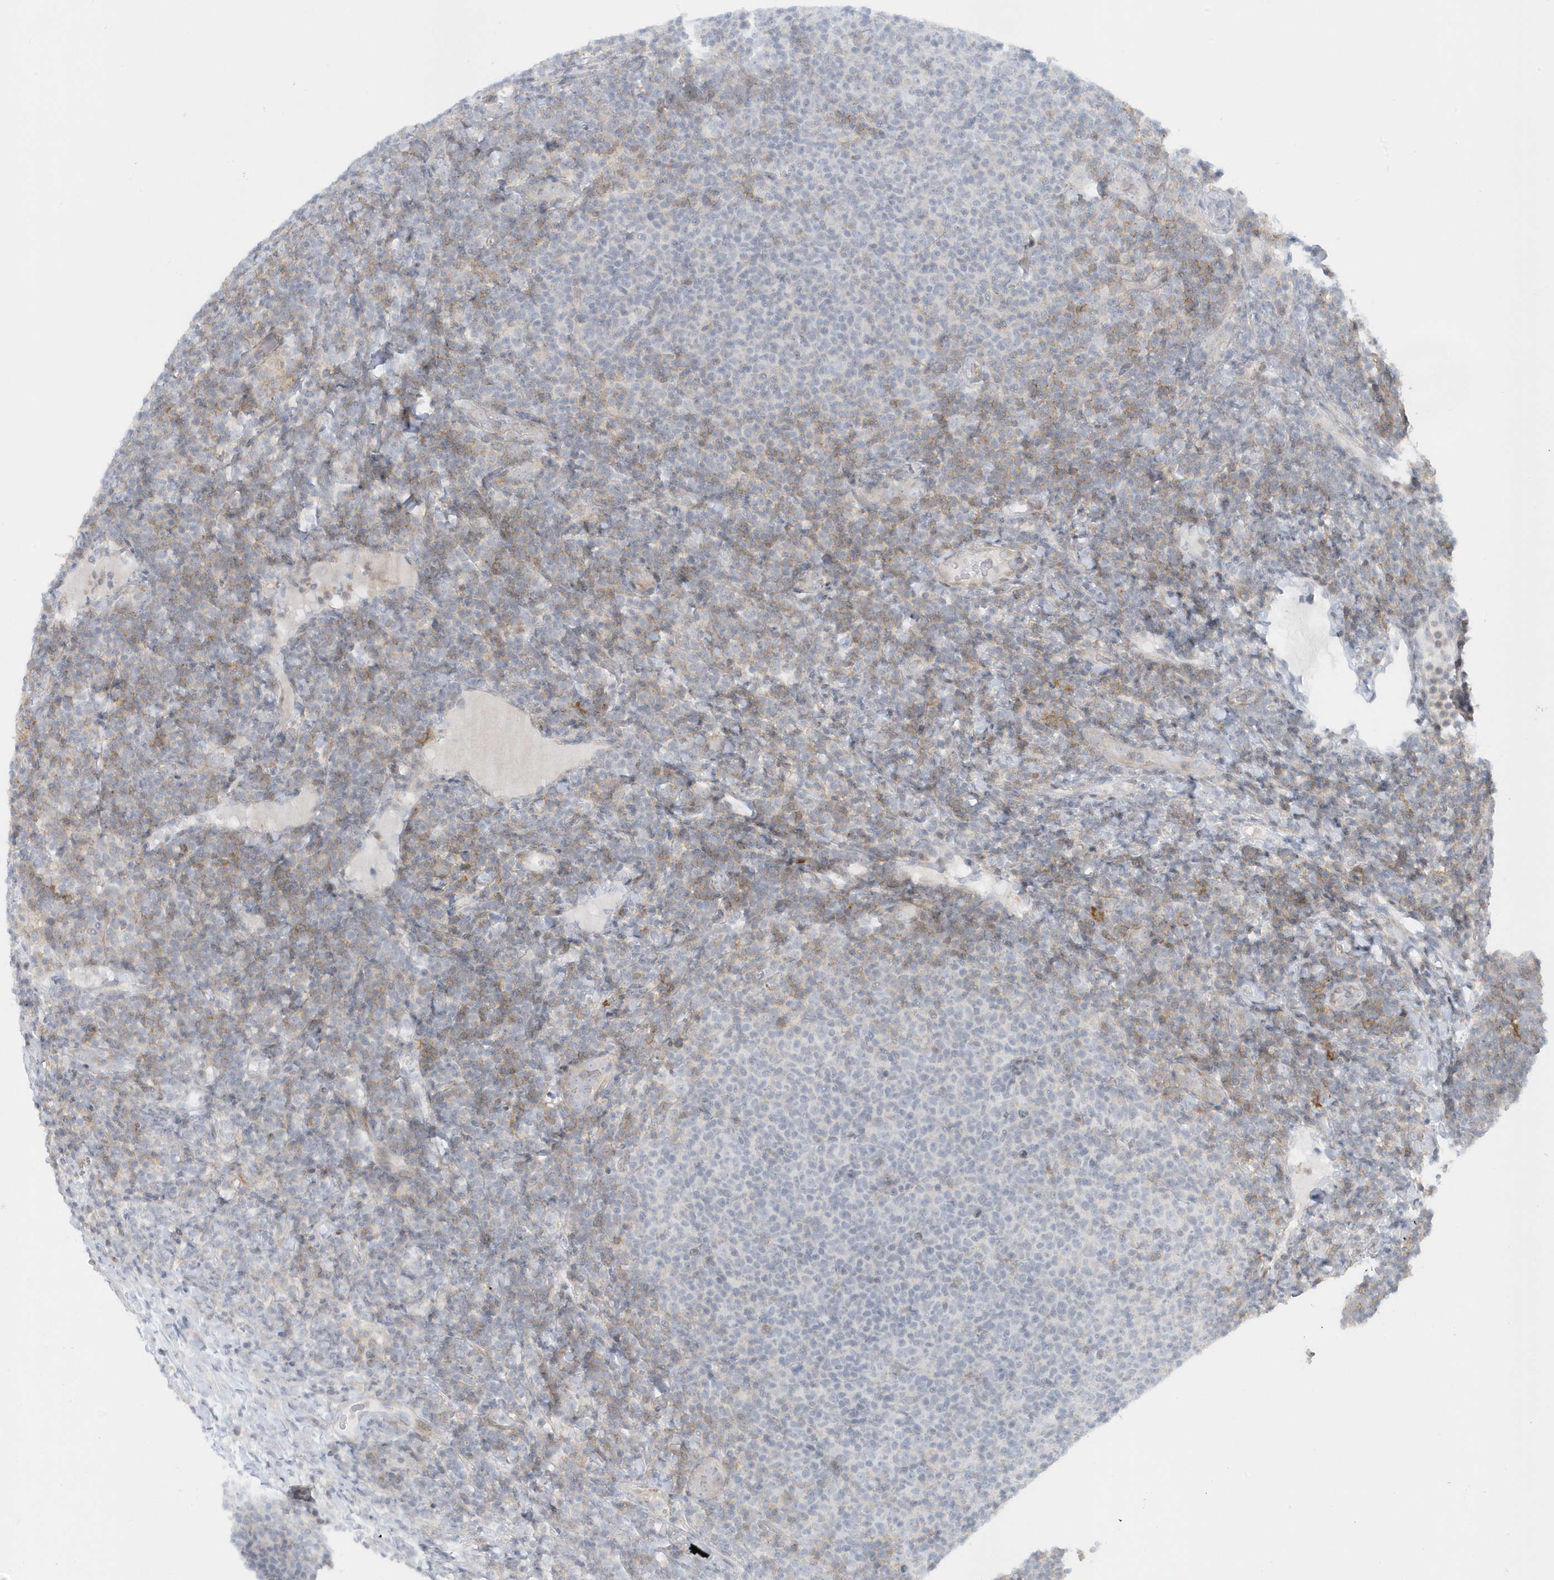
{"staining": {"intensity": "negative", "quantity": "none", "location": "none"}, "tissue": "lymphoma", "cell_type": "Tumor cells", "image_type": "cancer", "snomed": [{"axis": "morphology", "description": "Malignant lymphoma, non-Hodgkin's type, Low grade"}, {"axis": "topography", "description": "Lymph node"}], "caption": "An image of low-grade malignant lymphoma, non-Hodgkin's type stained for a protein reveals no brown staining in tumor cells.", "gene": "CACNB2", "patient": {"sex": "male", "age": 66}}